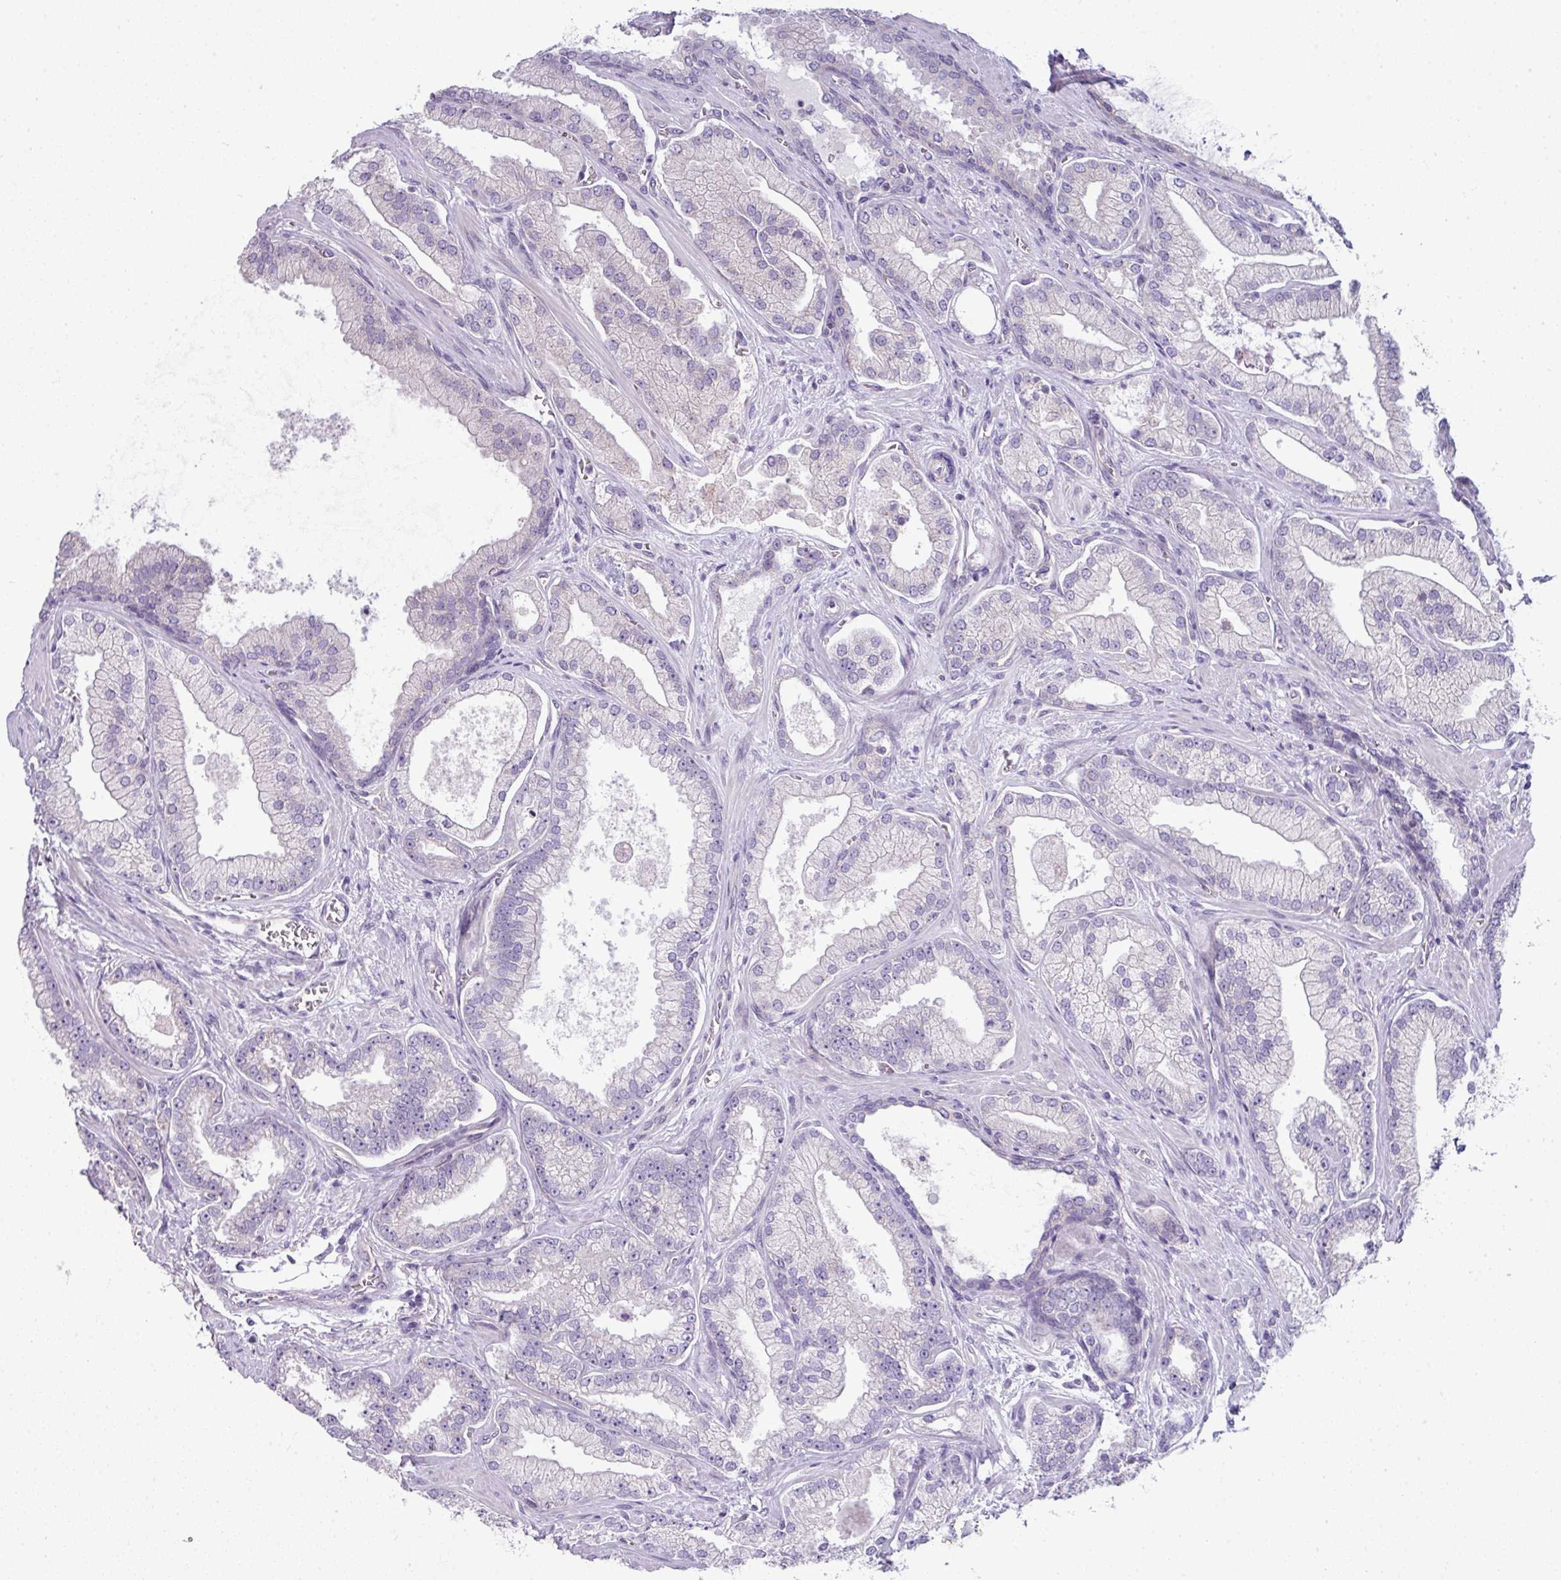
{"staining": {"intensity": "negative", "quantity": "none", "location": "none"}, "tissue": "prostate cancer", "cell_type": "Tumor cells", "image_type": "cancer", "snomed": [{"axis": "morphology", "description": "Adenocarcinoma, High grade"}, {"axis": "topography", "description": "Prostate"}], "caption": "Tumor cells are negative for protein expression in human prostate cancer (adenocarcinoma (high-grade)).", "gene": "STAT5A", "patient": {"sex": "male", "age": 68}}